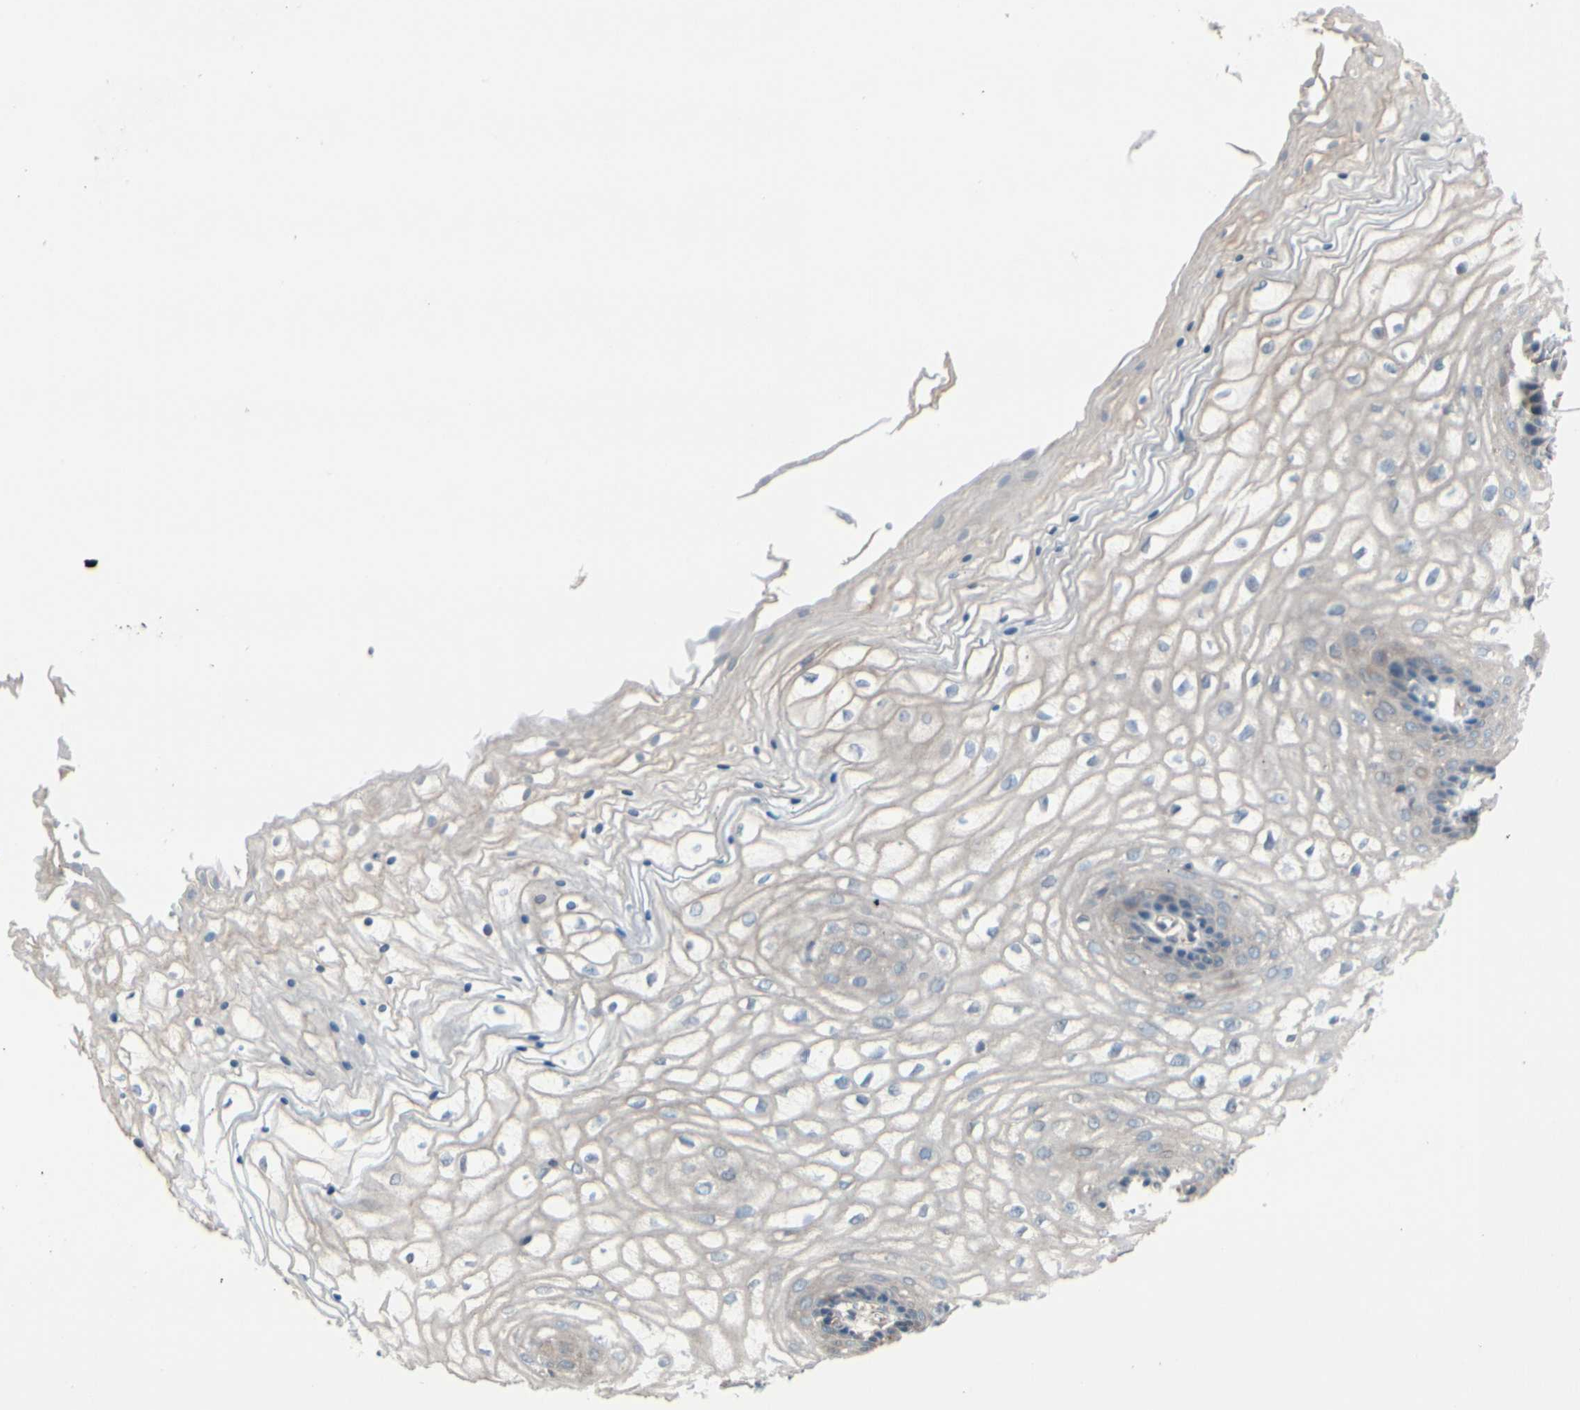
{"staining": {"intensity": "weak", "quantity": "<25%", "location": "cytoplasmic/membranous"}, "tissue": "vagina", "cell_type": "Squamous epithelial cells", "image_type": "normal", "snomed": [{"axis": "morphology", "description": "Normal tissue, NOS"}, {"axis": "topography", "description": "Vagina"}], "caption": "The photomicrograph exhibits no staining of squamous epithelial cells in benign vagina.", "gene": "TPM1", "patient": {"sex": "female", "age": 34}}